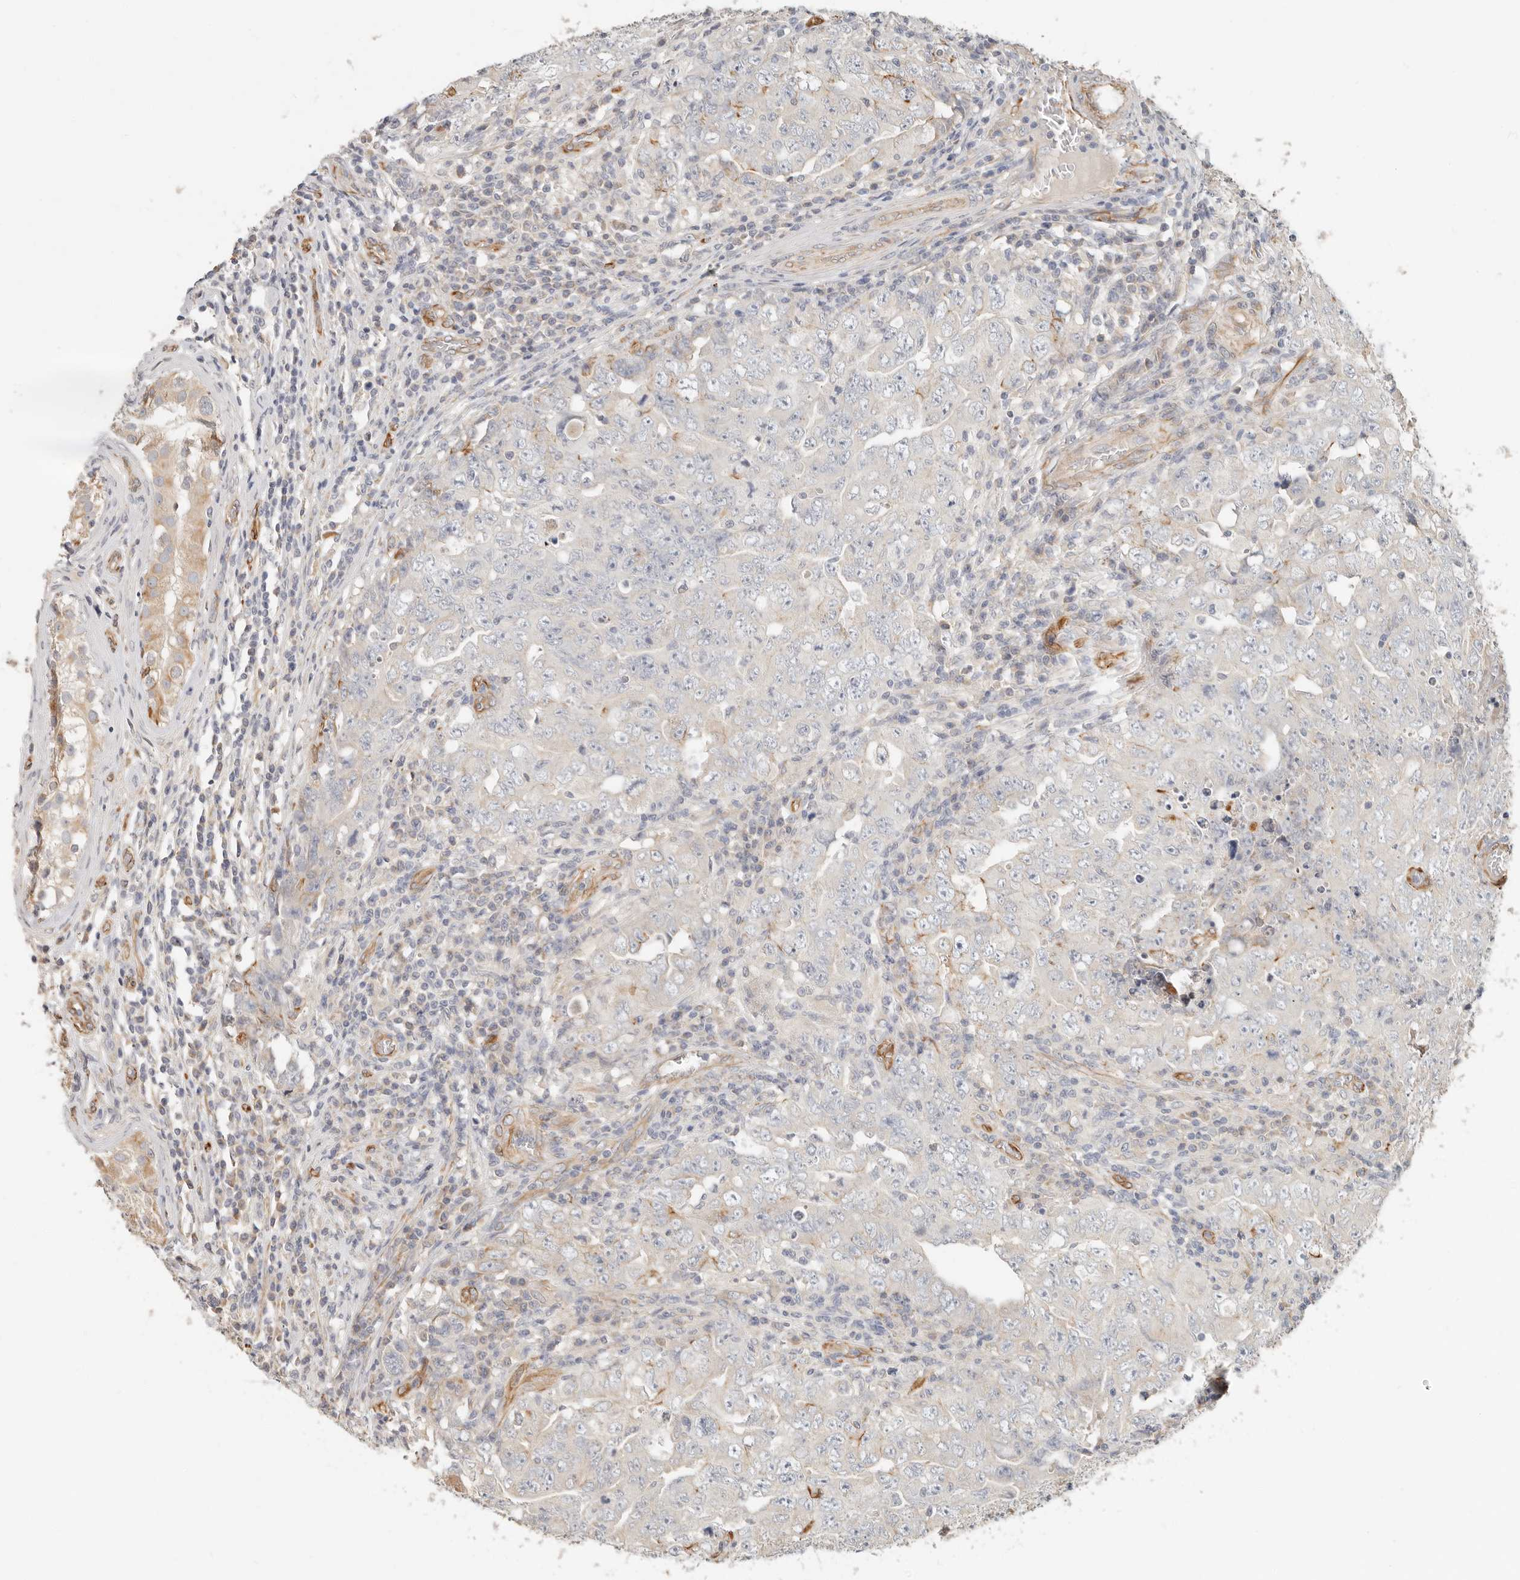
{"staining": {"intensity": "negative", "quantity": "none", "location": "none"}, "tissue": "testis cancer", "cell_type": "Tumor cells", "image_type": "cancer", "snomed": [{"axis": "morphology", "description": "Carcinoma, Embryonal, NOS"}, {"axis": "topography", "description": "Testis"}], "caption": "Testis cancer (embryonal carcinoma) was stained to show a protein in brown. There is no significant staining in tumor cells. (Brightfield microscopy of DAB immunohistochemistry (IHC) at high magnification).", "gene": "SPRING1", "patient": {"sex": "male", "age": 26}}